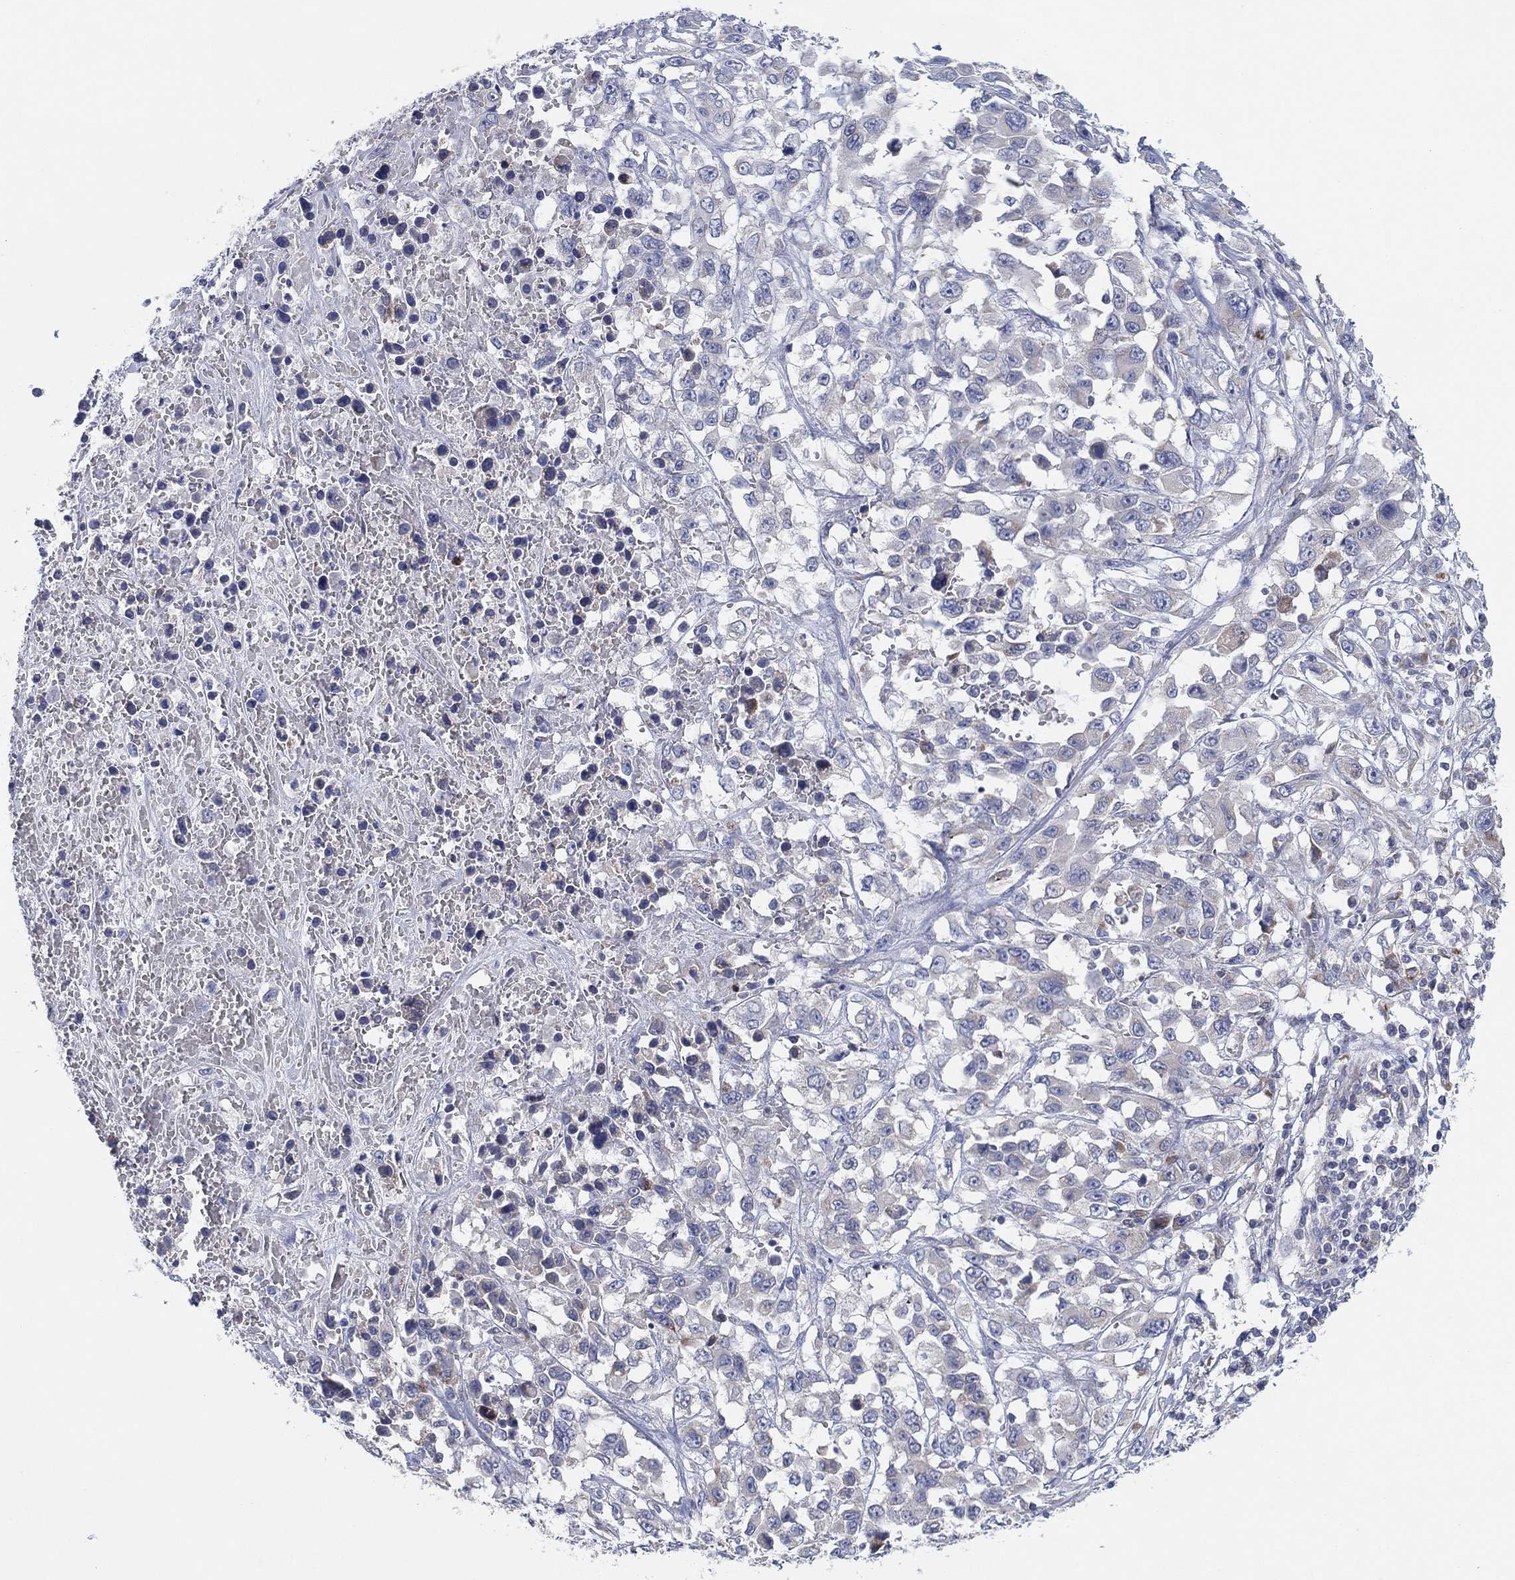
{"staining": {"intensity": "negative", "quantity": "none", "location": "none"}, "tissue": "liver cancer", "cell_type": "Tumor cells", "image_type": "cancer", "snomed": [{"axis": "morphology", "description": "Adenocarcinoma, NOS"}, {"axis": "morphology", "description": "Cholangiocarcinoma"}, {"axis": "topography", "description": "Liver"}], "caption": "Tumor cells are negative for protein expression in human liver cholangiocarcinoma. Brightfield microscopy of immunohistochemistry stained with DAB (3,3'-diaminobenzidine) (brown) and hematoxylin (blue), captured at high magnification.", "gene": "TMEM40", "patient": {"sex": "male", "age": 64}}